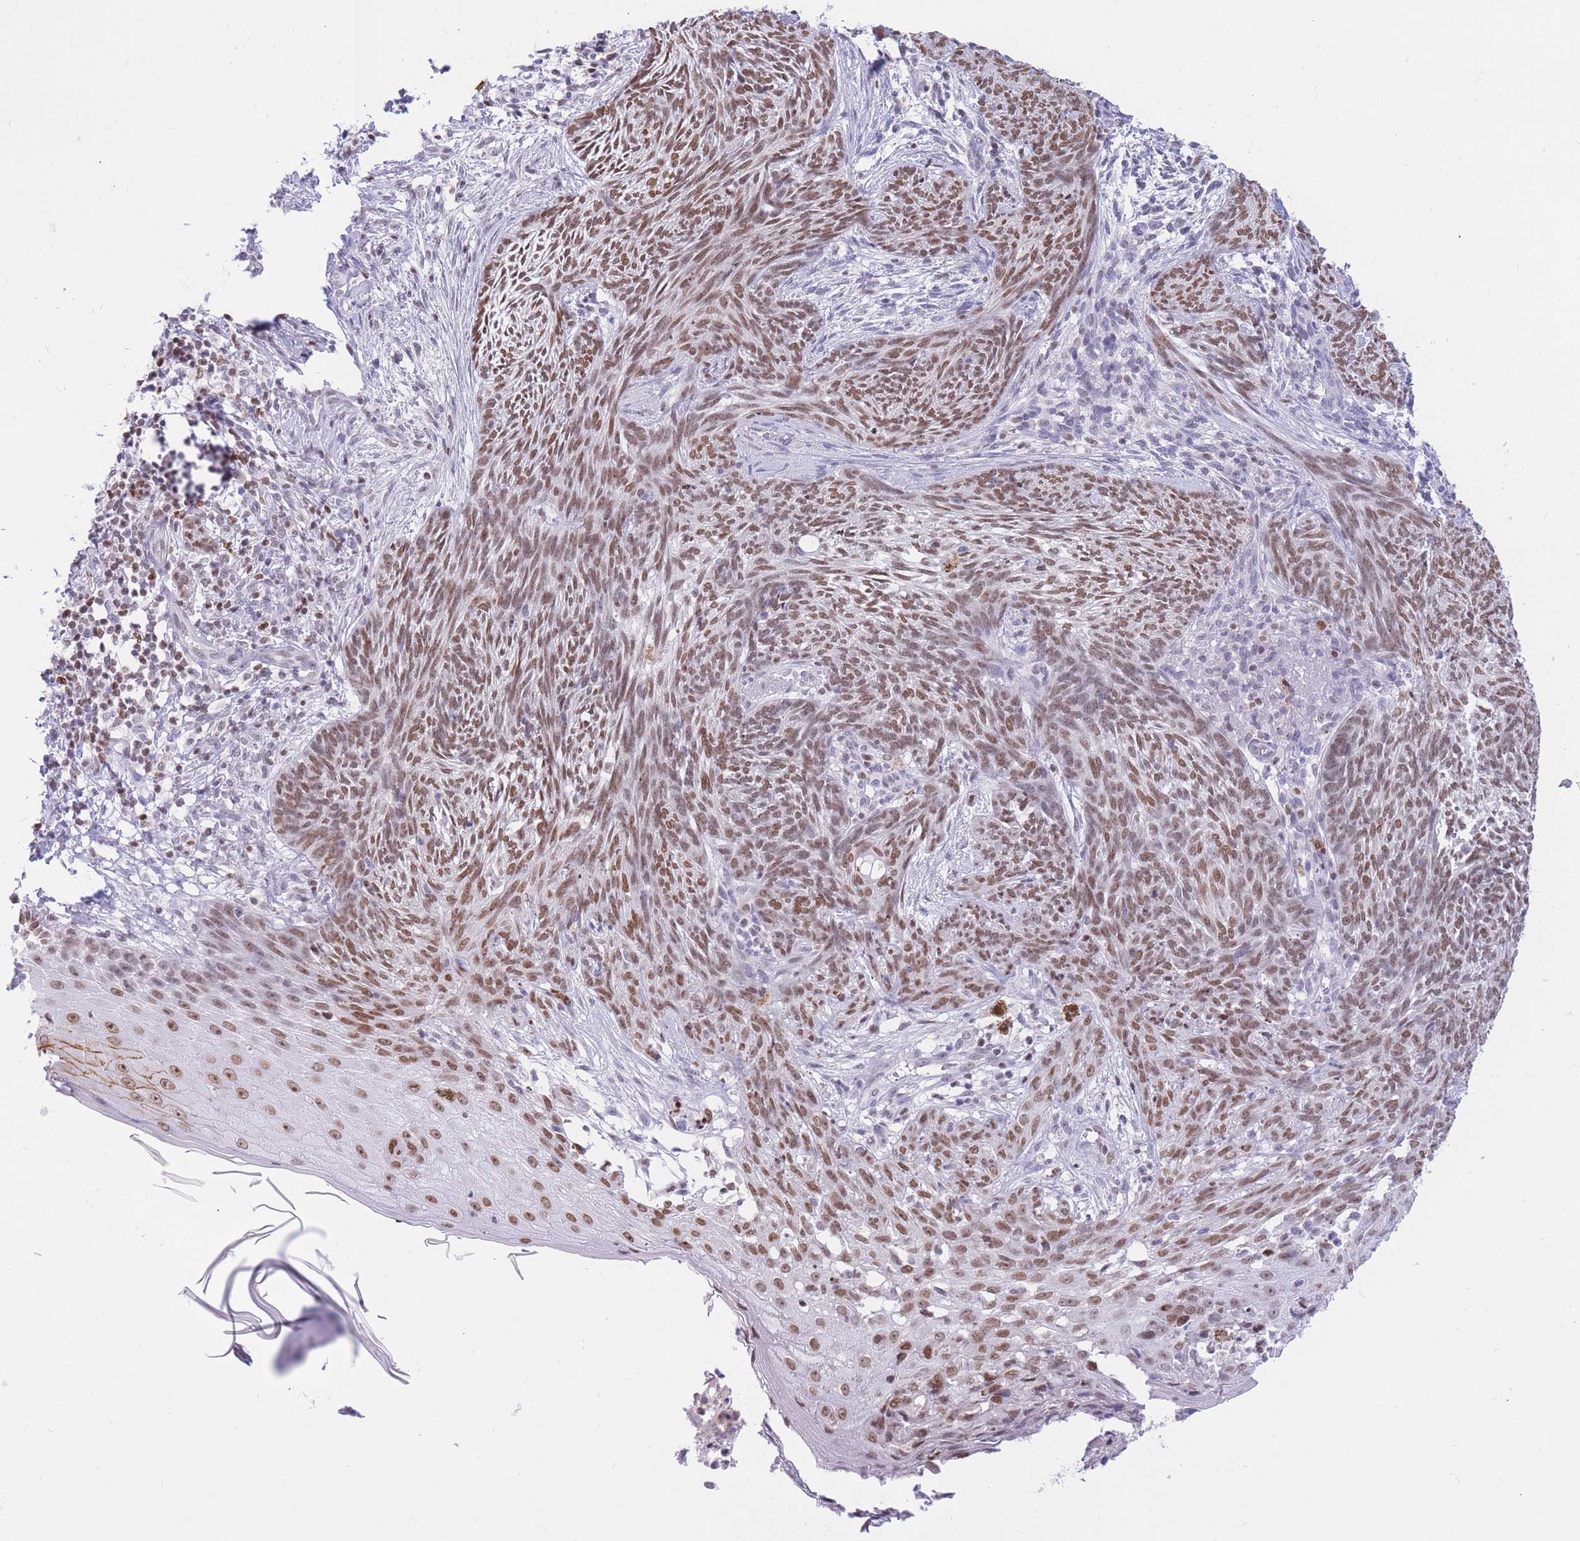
{"staining": {"intensity": "moderate", "quantity": ">75%", "location": "nuclear"}, "tissue": "skin cancer", "cell_type": "Tumor cells", "image_type": "cancer", "snomed": [{"axis": "morphology", "description": "Basal cell carcinoma"}, {"axis": "topography", "description": "Skin"}], "caption": "A histopathology image showing moderate nuclear positivity in approximately >75% of tumor cells in skin cancer, as visualized by brown immunohistochemical staining.", "gene": "HMGN1", "patient": {"sex": "male", "age": 73}}